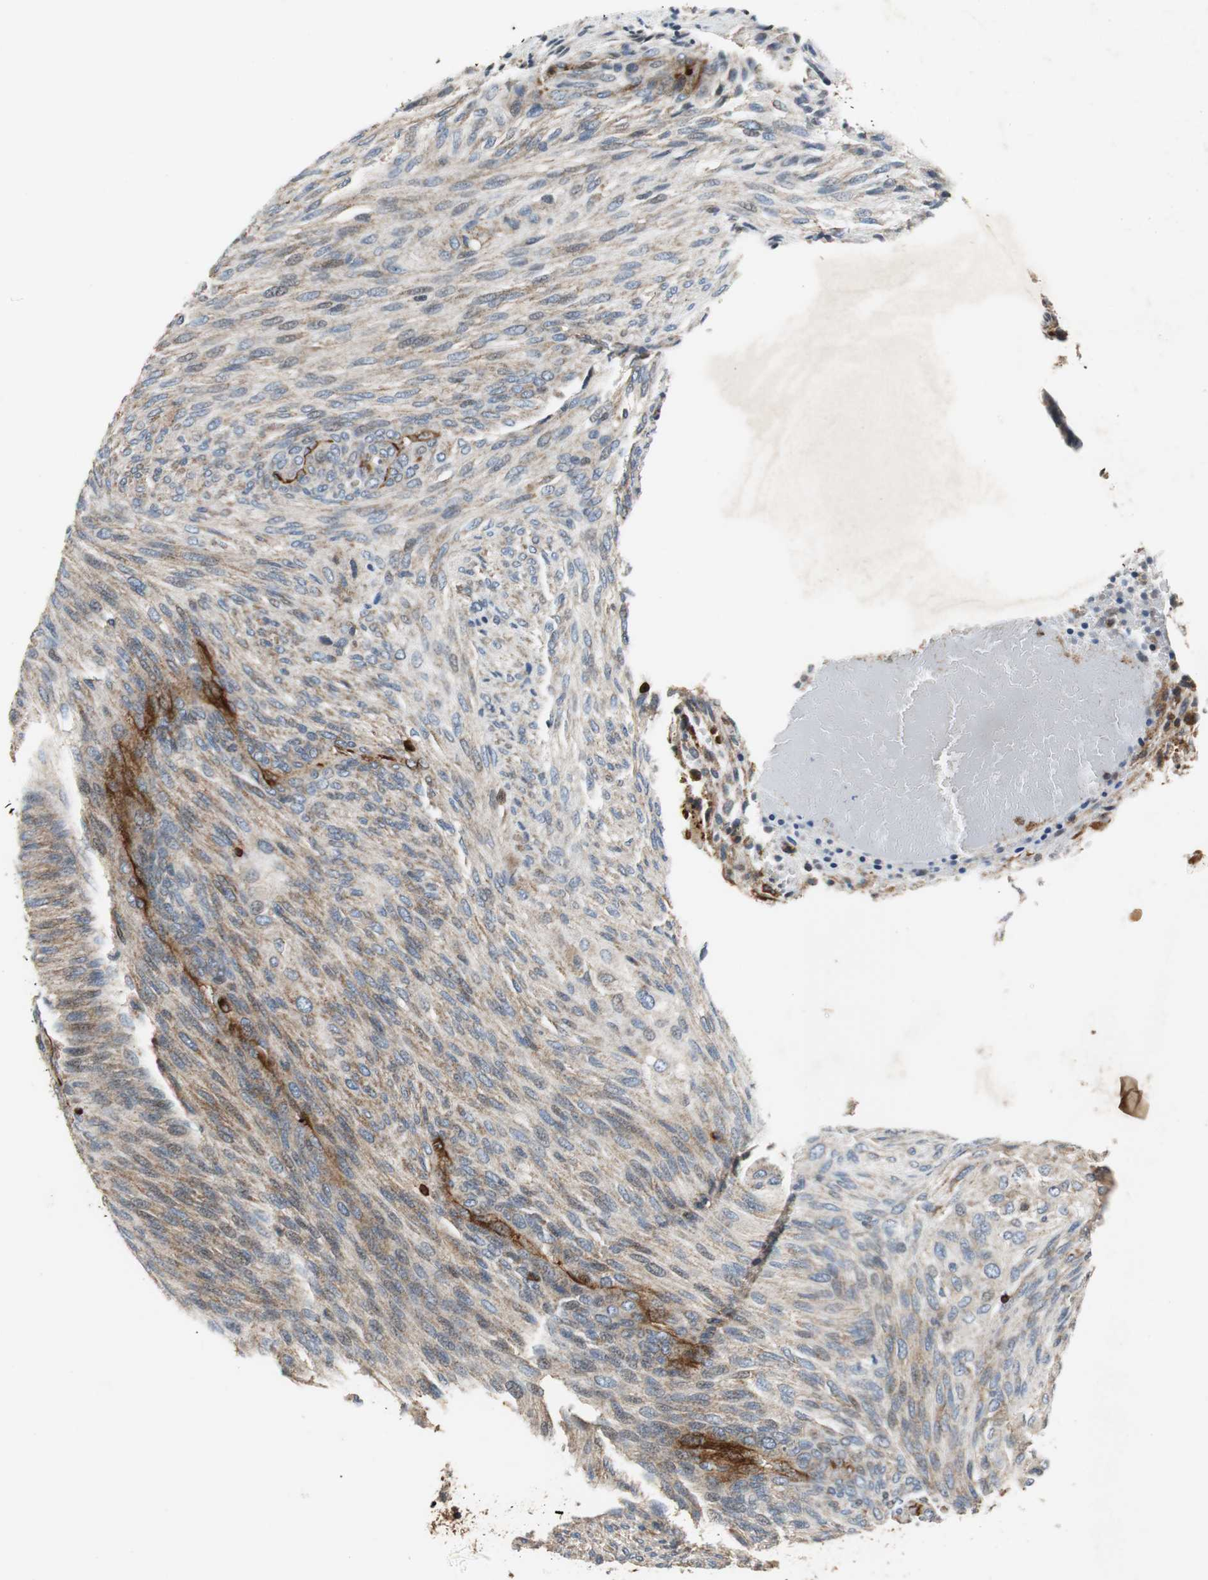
{"staining": {"intensity": "weak", "quantity": ">75%", "location": "cytoplasmic/membranous"}, "tissue": "glioma", "cell_type": "Tumor cells", "image_type": "cancer", "snomed": [{"axis": "morphology", "description": "Glioma, malignant, High grade"}, {"axis": "topography", "description": "Cerebral cortex"}], "caption": "Tumor cells reveal weak cytoplasmic/membranous positivity in approximately >75% of cells in malignant glioma (high-grade).", "gene": "TUBA4A", "patient": {"sex": "female", "age": 55}}